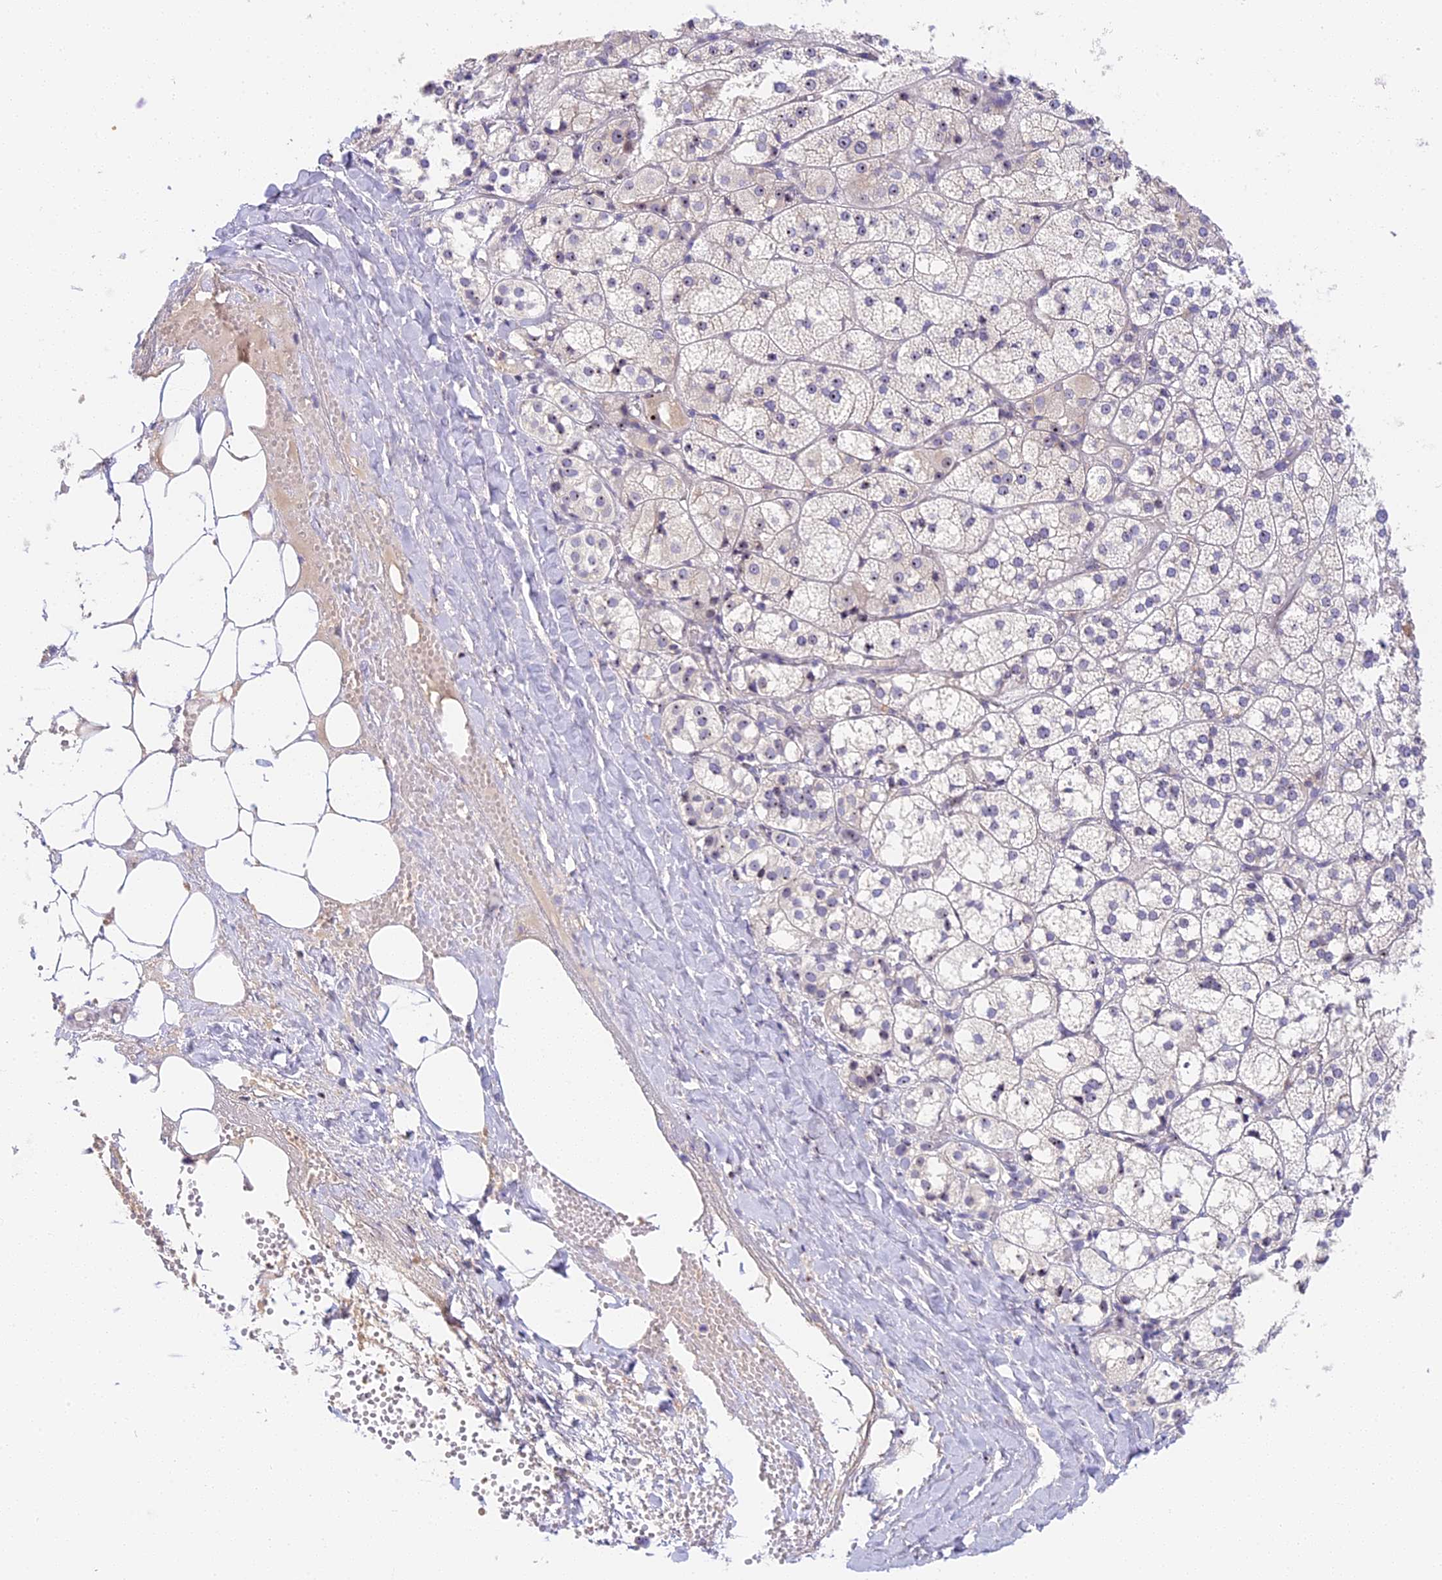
{"staining": {"intensity": "moderate", "quantity": "<25%", "location": "cytoplasmic/membranous,nuclear"}, "tissue": "adrenal gland", "cell_type": "Glandular cells", "image_type": "normal", "snomed": [{"axis": "morphology", "description": "Normal tissue, NOS"}, {"axis": "topography", "description": "Adrenal gland"}], "caption": "This photomicrograph demonstrates IHC staining of normal adrenal gland, with low moderate cytoplasmic/membranous,nuclear expression in about <25% of glandular cells.", "gene": "RAD51", "patient": {"sex": "female", "age": 61}}